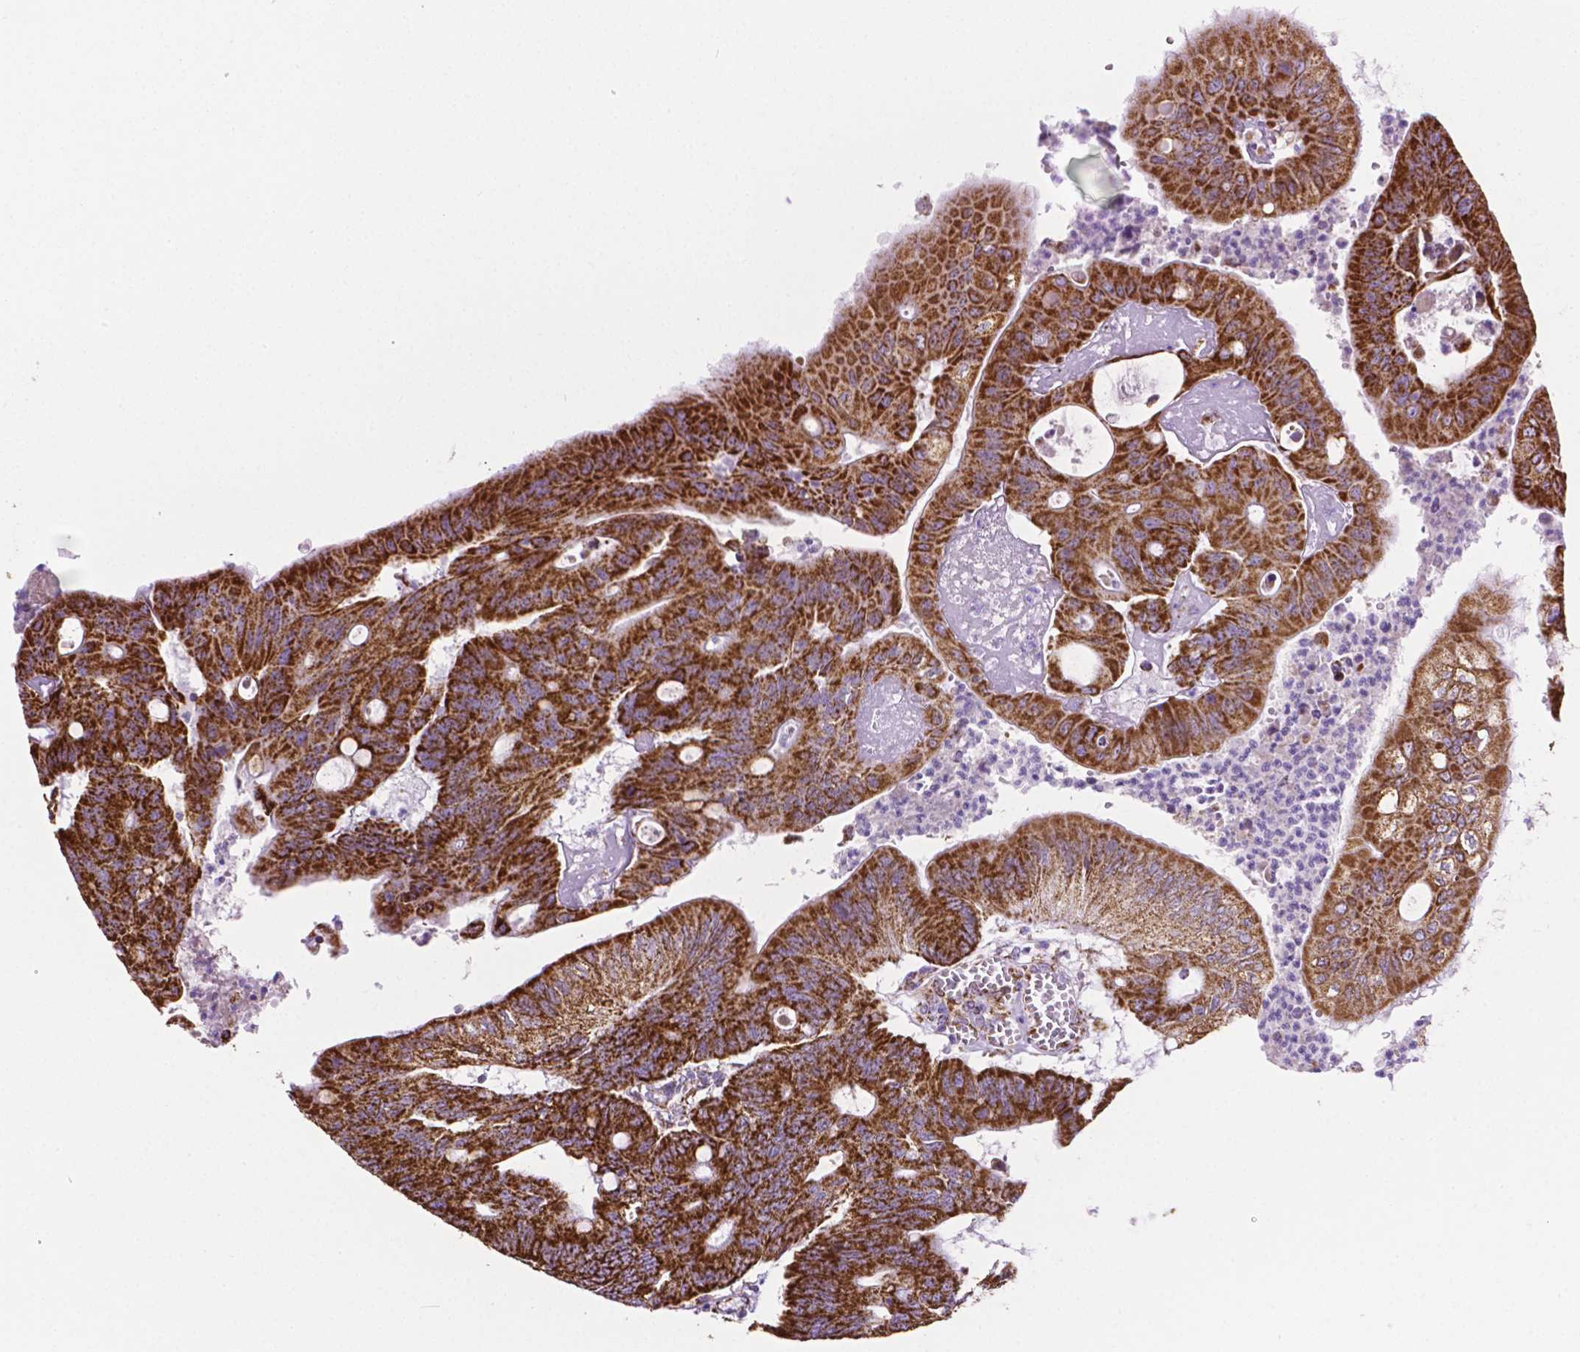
{"staining": {"intensity": "strong", "quantity": ">75%", "location": "cytoplasmic/membranous"}, "tissue": "colorectal cancer", "cell_type": "Tumor cells", "image_type": "cancer", "snomed": [{"axis": "morphology", "description": "Adenocarcinoma, NOS"}, {"axis": "topography", "description": "Colon"}], "caption": "Colorectal cancer stained with a protein marker shows strong staining in tumor cells.", "gene": "RMDN3", "patient": {"sex": "male", "age": 65}}